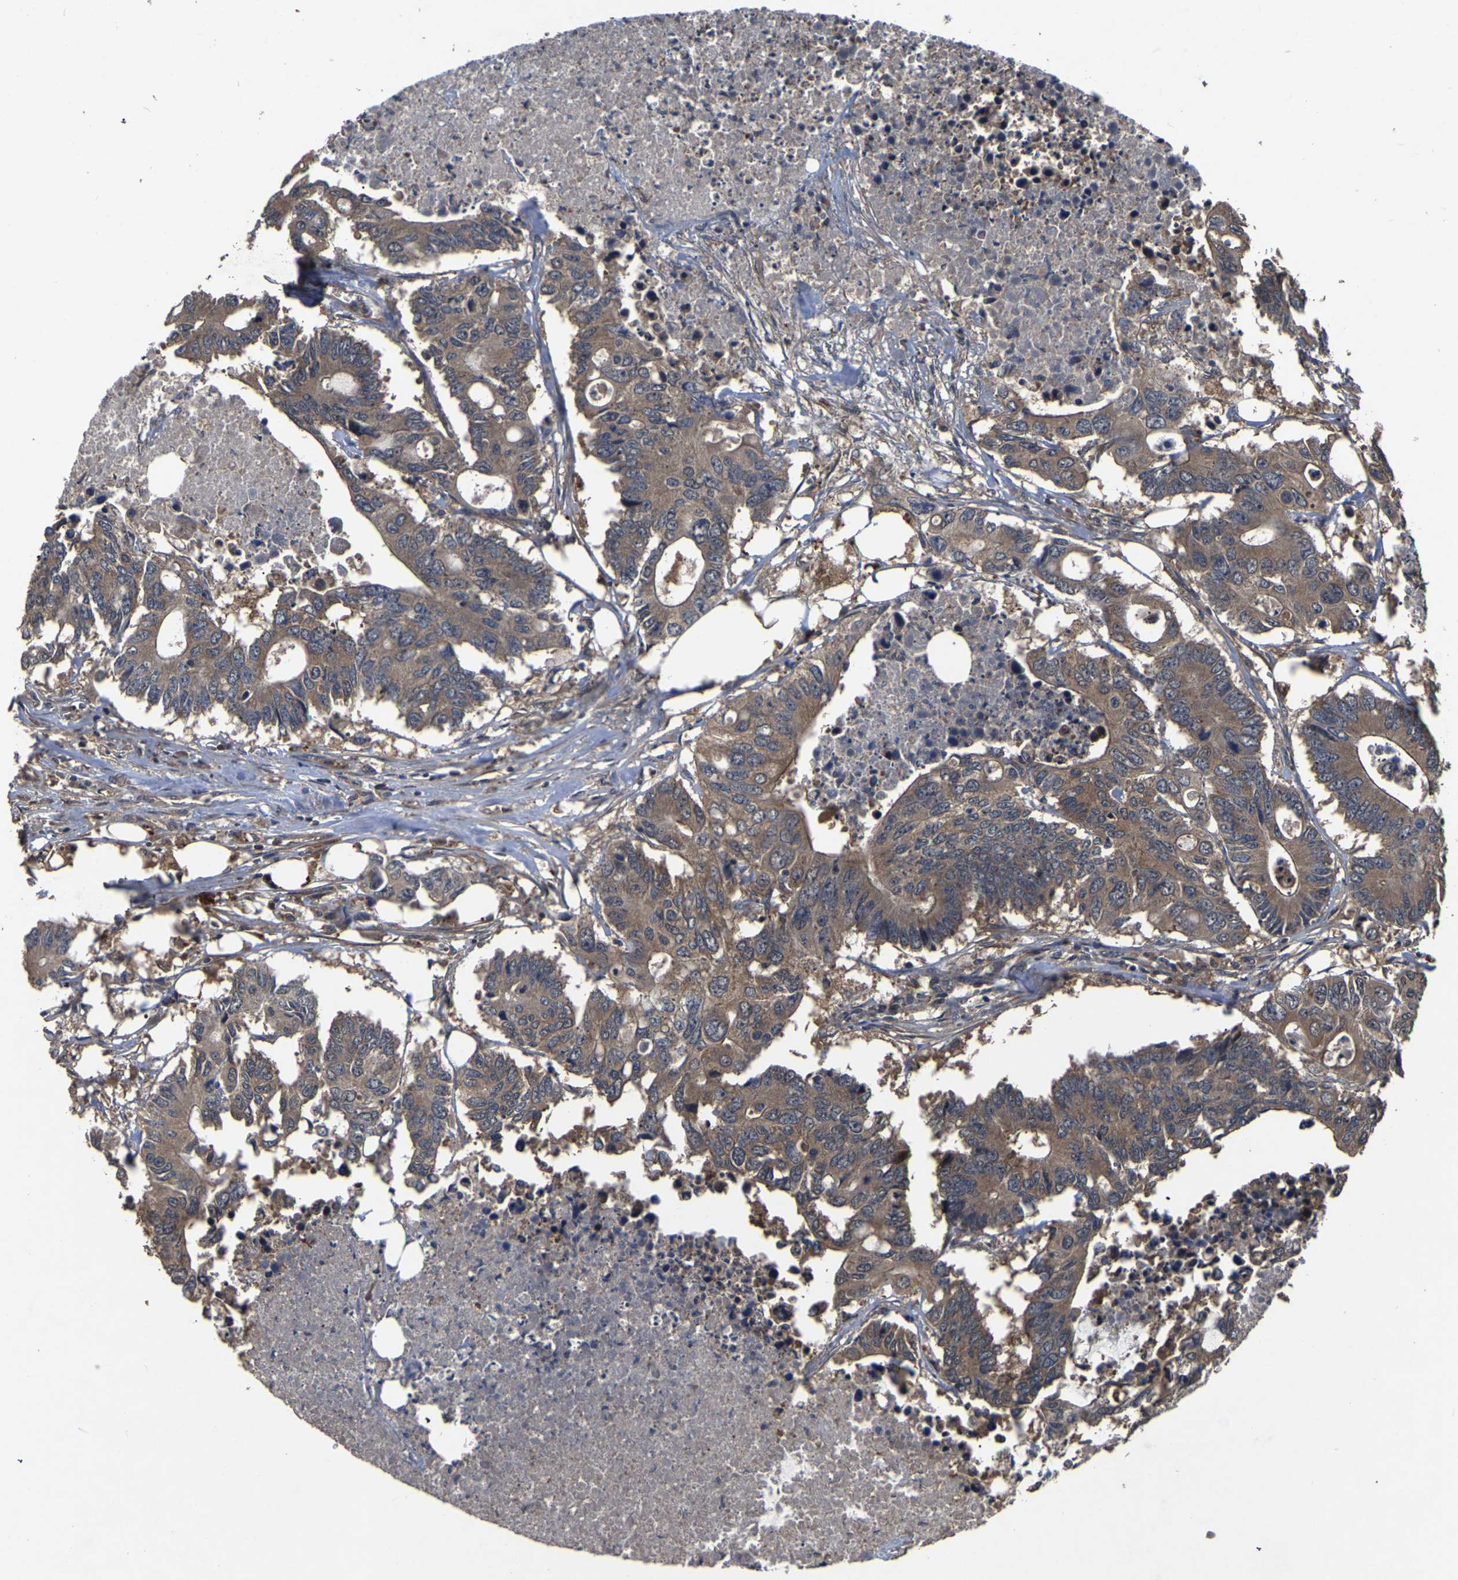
{"staining": {"intensity": "moderate", "quantity": ">75%", "location": "cytoplasmic/membranous"}, "tissue": "colorectal cancer", "cell_type": "Tumor cells", "image_type": "cancer", "snomed": [{"axis": "morphology", "description": "Adenocarcinoma, NOS"}, {"axis": "topography", "description": "Colon"}], "caption": "This micrograph exhibits immunohistochemistry (IHC) staining of human colorectal cancer (adenocarcinoma), with medium moderate cytoplasmic/membranous expression in approximately >75% of tumor cells.", "gene": "CRYZL1", "patient": {"sex": "male", "age": 71}}